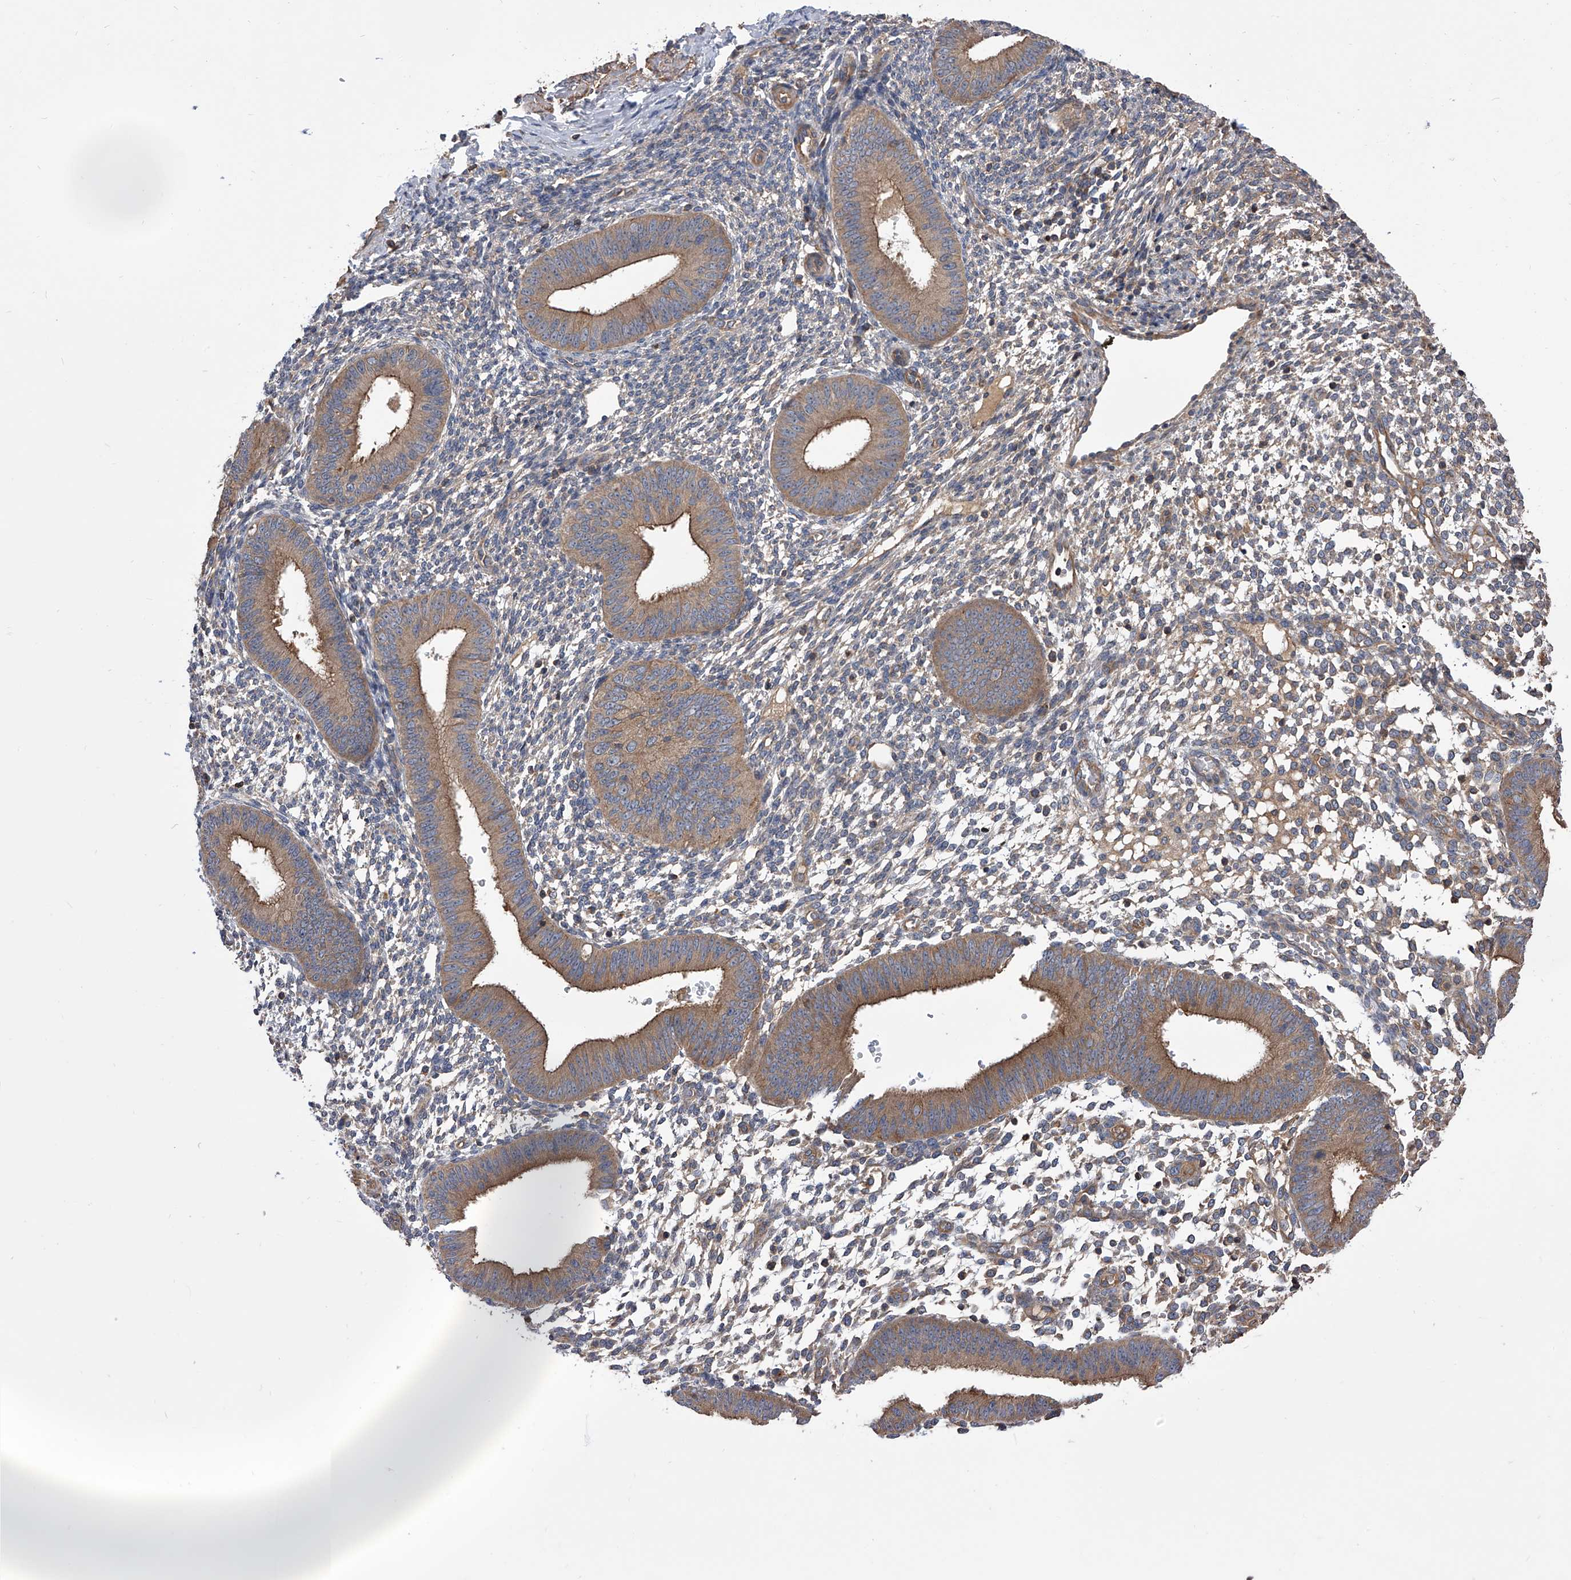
{"staining": {"intensity": "weak", "quantity": "25%-75%", "location": "cytoplasmic/membranous"}, "tissue": "endometrium", "cell_type": "Cells in endometrial stroma", "image_type": "normal", "snomed": [{"axis": "morphology", "description": "Normal tissue, NOS"}, {"axis": "topography", "description": "Uterus"}, {"axis": "topography", "description": "Endometrium"}], "caption": "A low amount of weak cytoplasmic/membranous expression is identified in approximately 25%-75% of cells in endometrial stroma in normal endometrium.", "gene": "CUL7", "patient": {"sex": "female", "age": 48}}